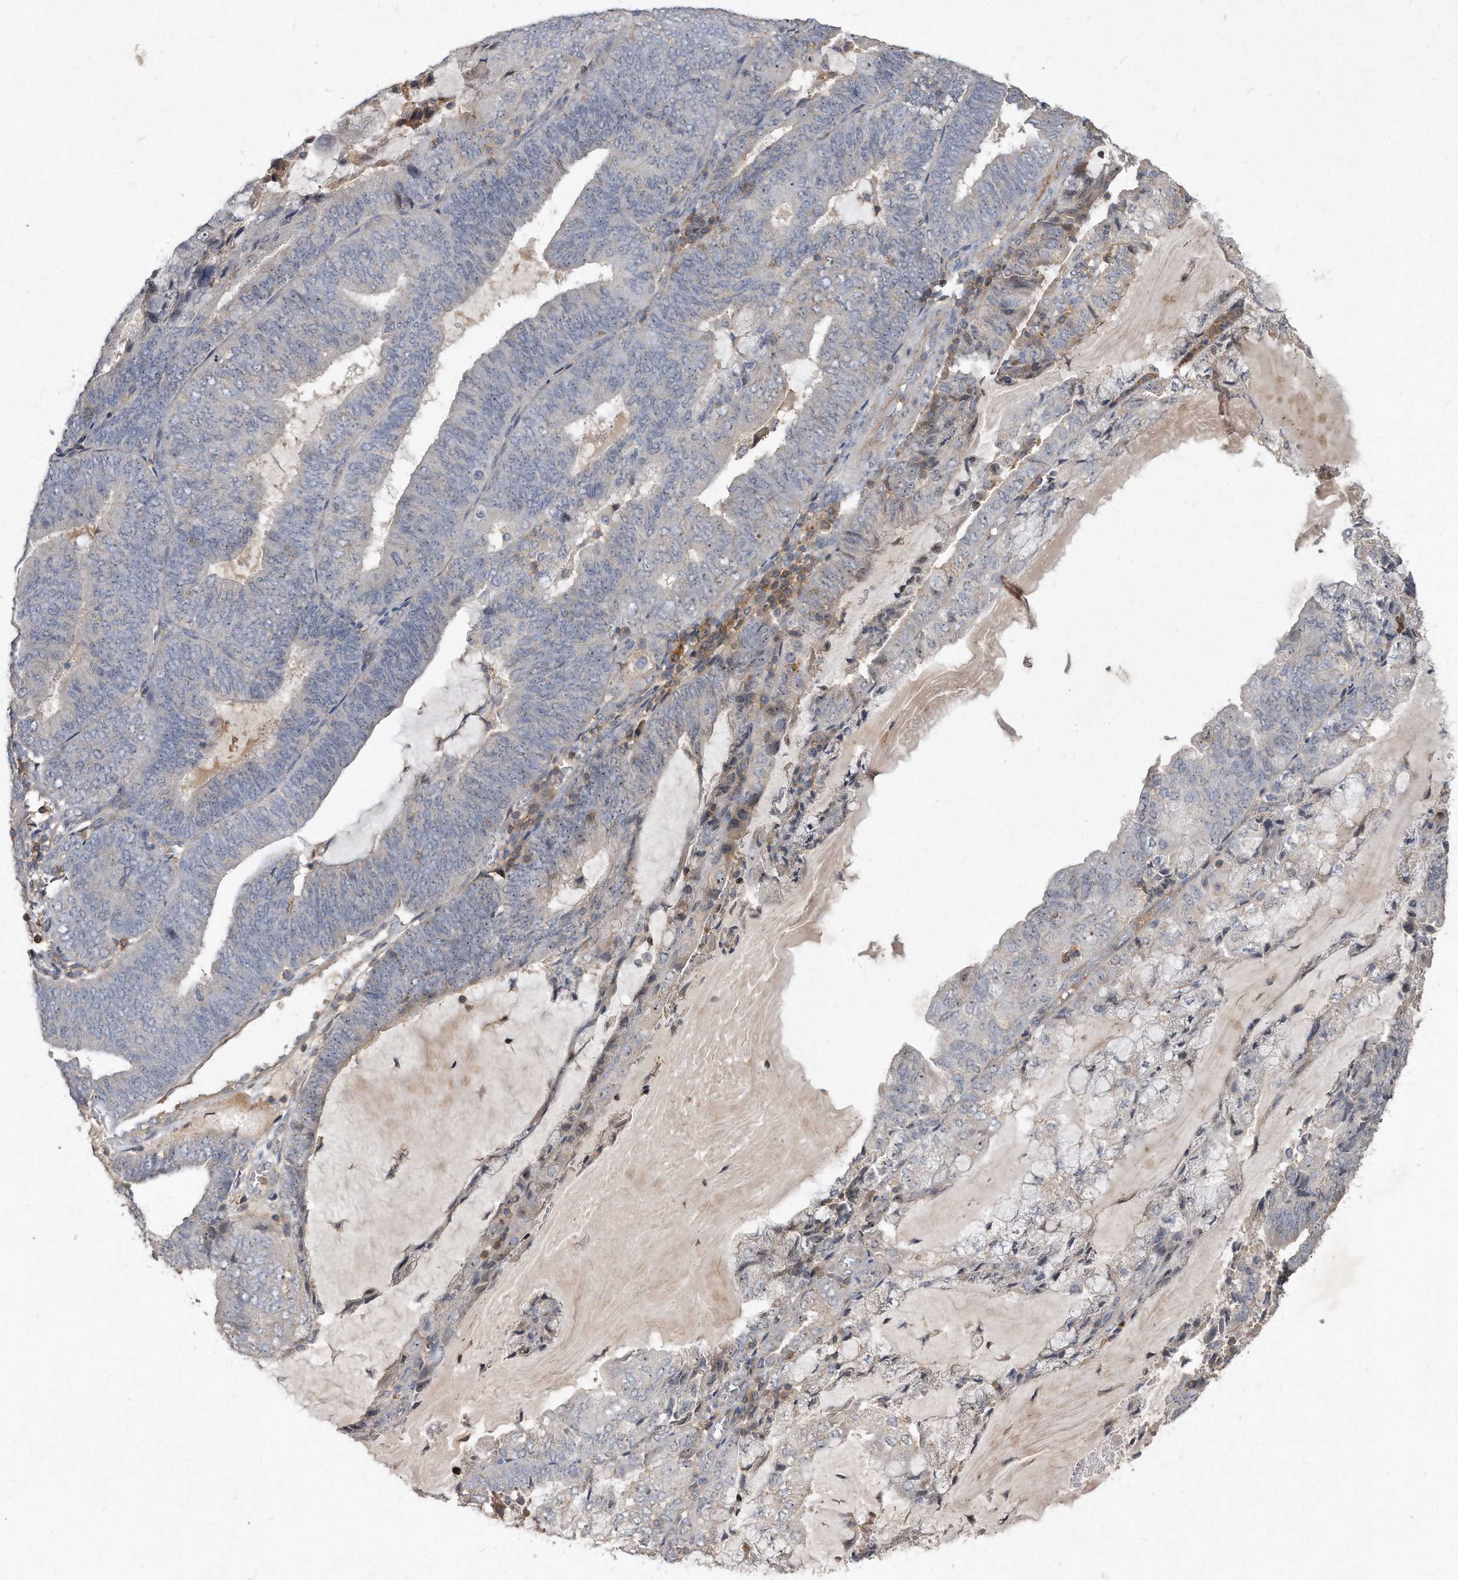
{"staining": {"intensity": "negative", "quantity": "none", "location": "none"}, "tissue": "endometrial cancer", "cell_type": "Tumor cells", "image_type": "cancer", "snomed": [{"axis": "morphology", "description": "Adenocarcinoma, NOS"}, {"axis": "topography", "description": "Endometrium"}], "caption": "Protein analysis of endometrial cancer (adenocarcinoma) reveals no significant expression in tumor cells.", "gene": "PGBD2", "patient": {"sex": "female", "age": 81}}